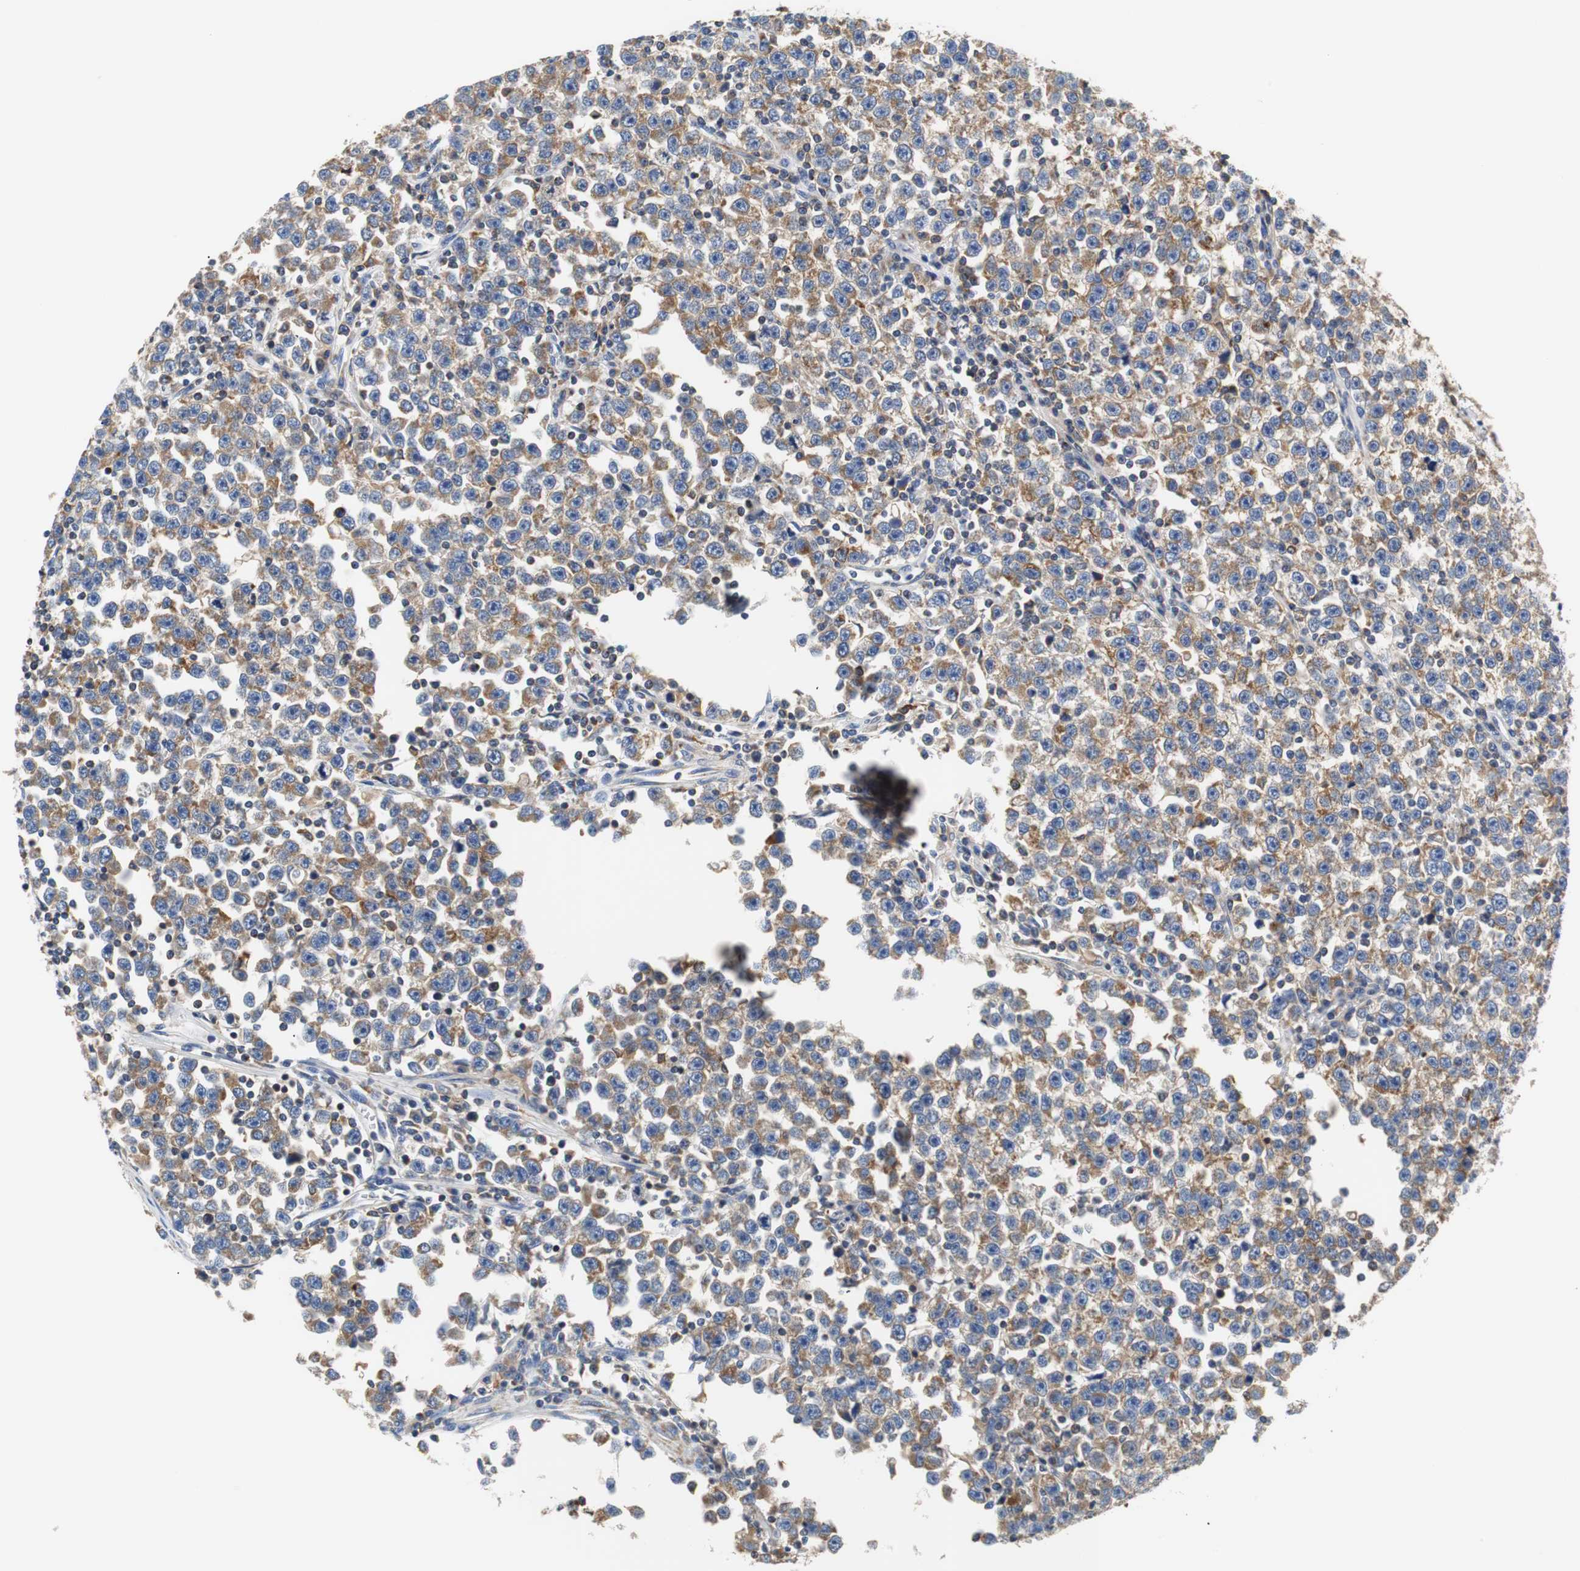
{"staining": {"intensity": "moderate", "quantity": ">75%", "location": "cytoplasmic/membranous"}, "tissue": "testis cancer", "cell_type": "Tumor cells", "image_type": "cancer", "snomed": [{"axis": "morphology", "description": "Seminoma, NOS"}, {"axis": "topography", "description": "Testis"}], "caption": "The photomicrograph reveals immunohistochemical staining of testis cancer. There is moderate cytoplasmic/membranous positivity is appreciated in about >75% of tumor cells.", "gene": "VAMP8", "patient": {"sex": "male", "age": 43}}